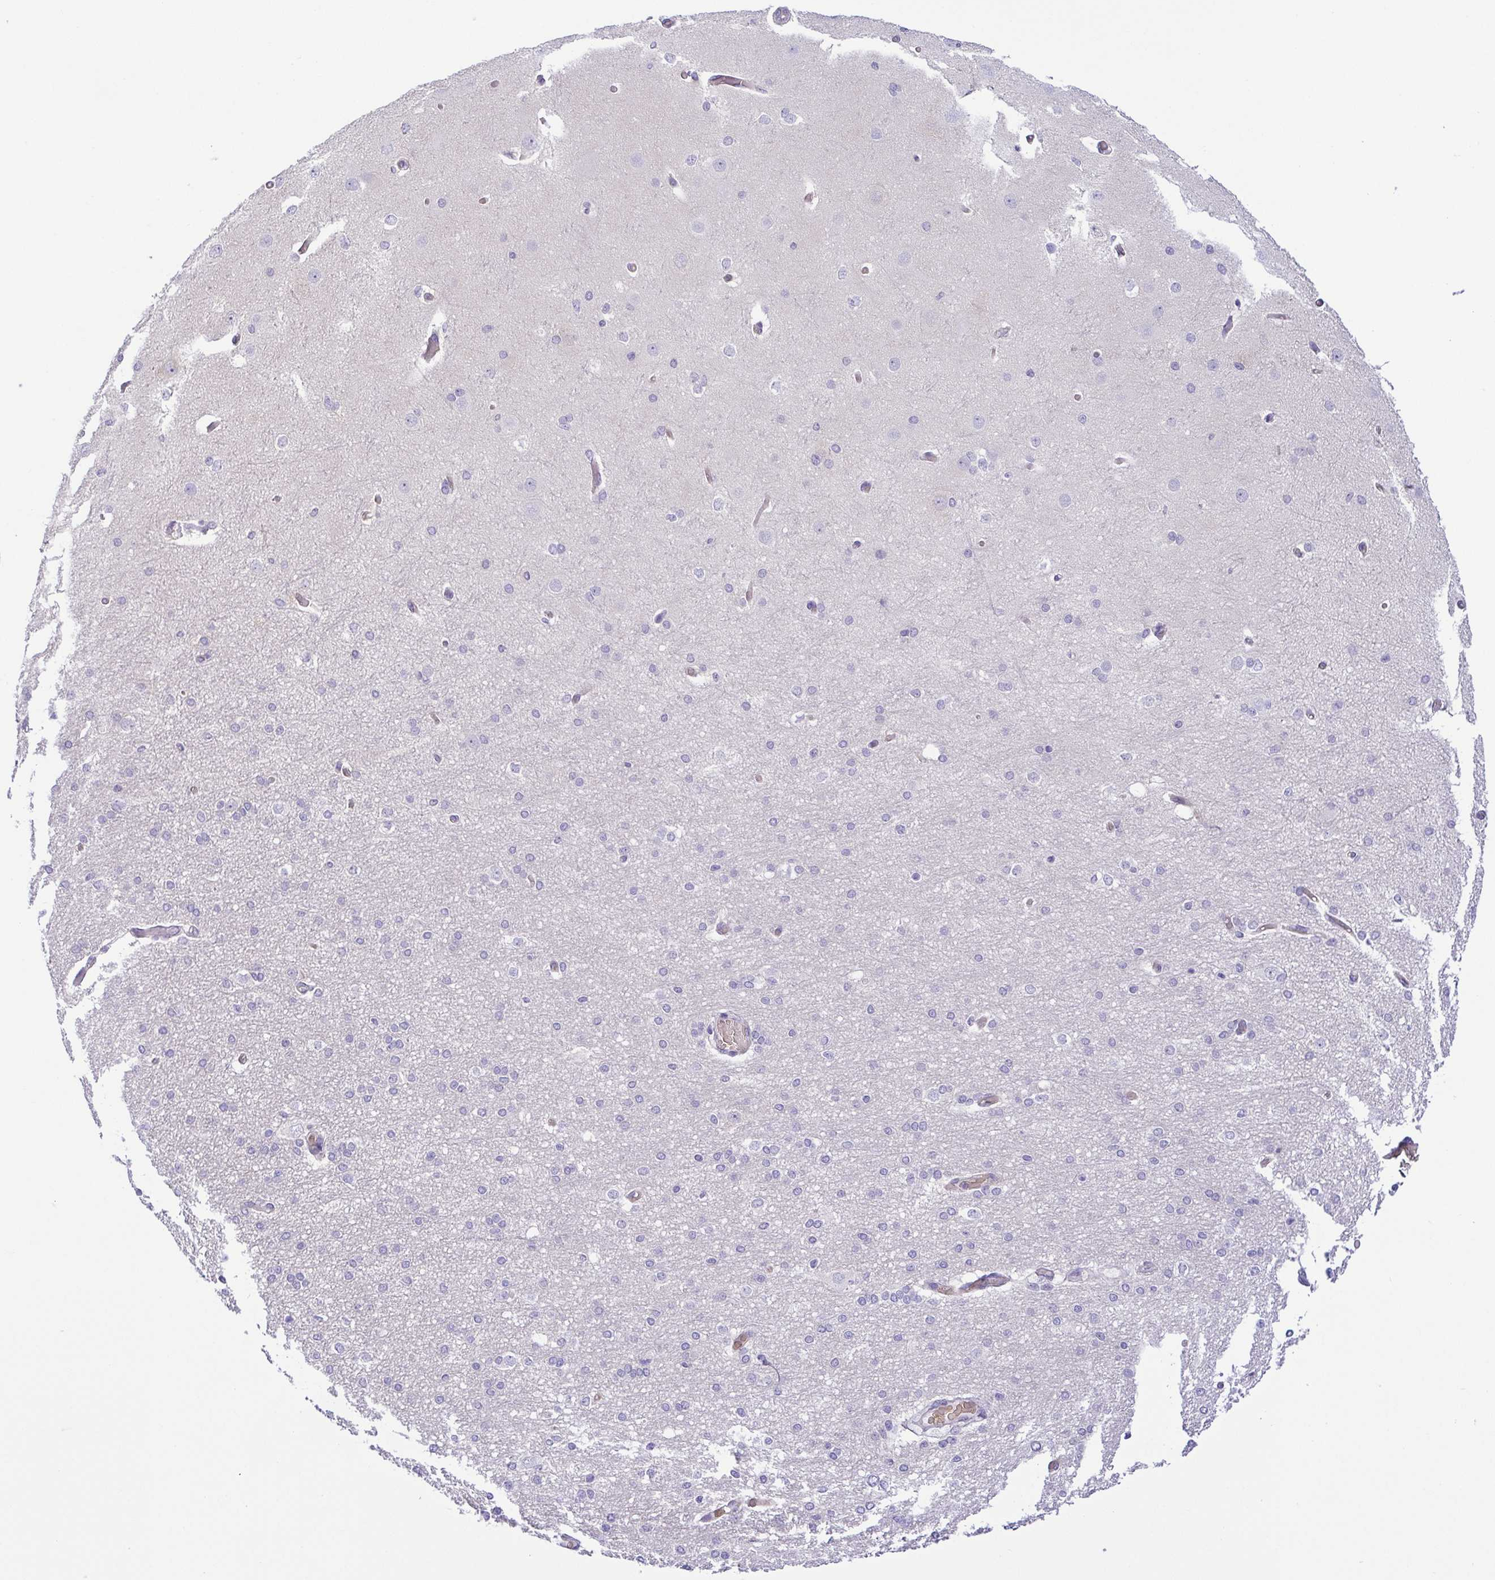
{"staining": {"intensity": "negative", "quantity": "none", "location": "none"}, "tissue": "cerebral cortex", "cell_type": "Endothelial cells", "image_type": "normal", "snomed": [{"axis": "morphology", "description": "Normal tissue, NOS"}, {"axis": "morphology", "description": "Inflammation, NOS"}, {"axis": "topography", "description": "Cerebral cortex"}], "caption": "Photomicrograph shows no significant protein positivity in endothelial cells of benign cerebral cortex.", "gene": "EPB42", "patient": {"sex": "male", "age": 6}}